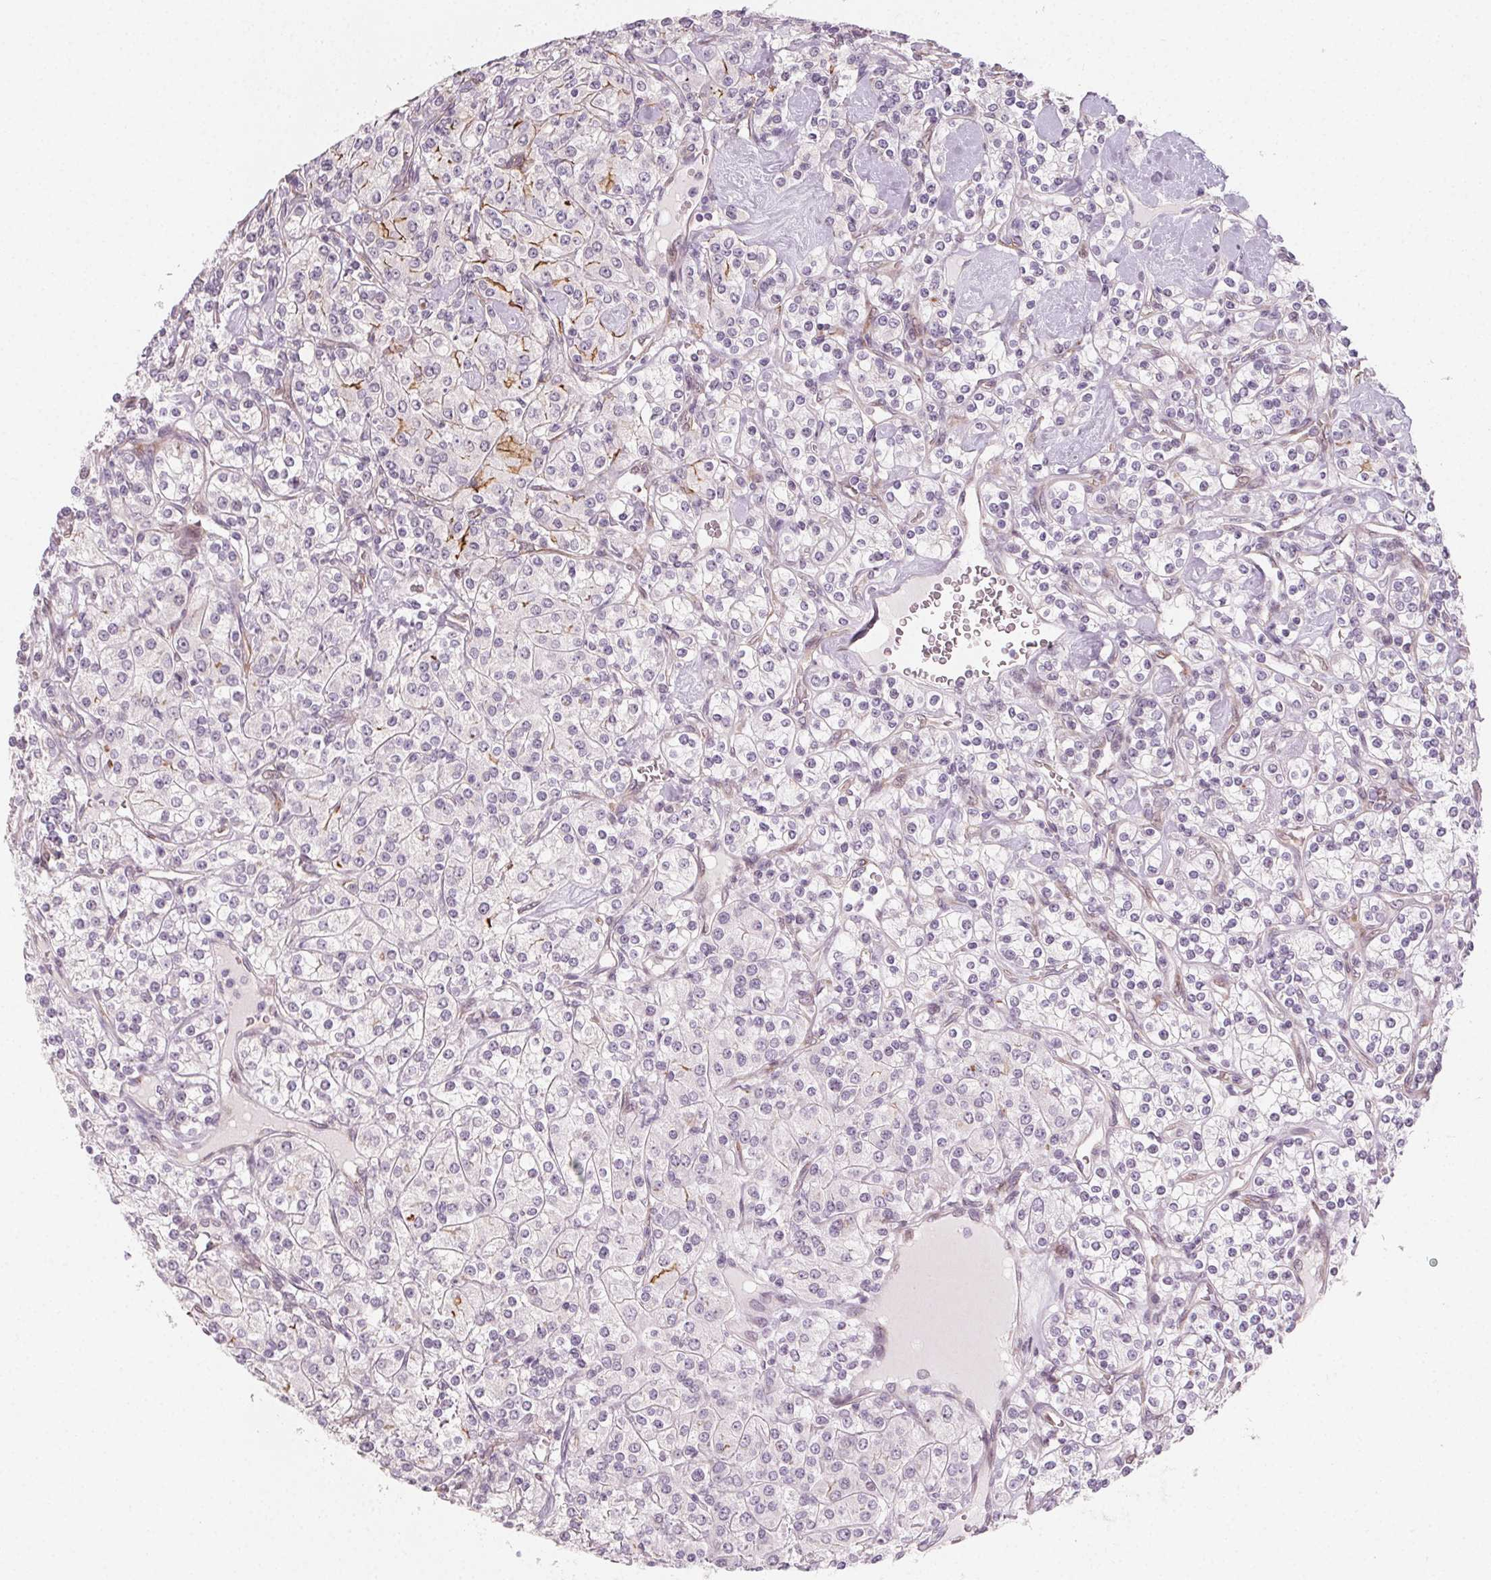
{"staining": {"intensity": "strong", "quantity": "<25%", "location": "cytoplasmic/membranous"}, "tissue": "renal cancer", "cell_type": "Tumor cells", "image_type": "cancer", "snomed": [{"axis": "morphology", "description": "Adenocarcinoma, NOS"}, {"axis": "topography", "description": "Kidney"}], "caption": "Brown immunohistochemical staining in adenocarcinoma (renal) exhibits strong cytoplasmic/membranous expression in approximately <25% of tumor cells. (Brightfield microscopy of DAB IHC at high magnification).", "gene": "CCDC96", "patient": {"sex": "male", "age": 77}}